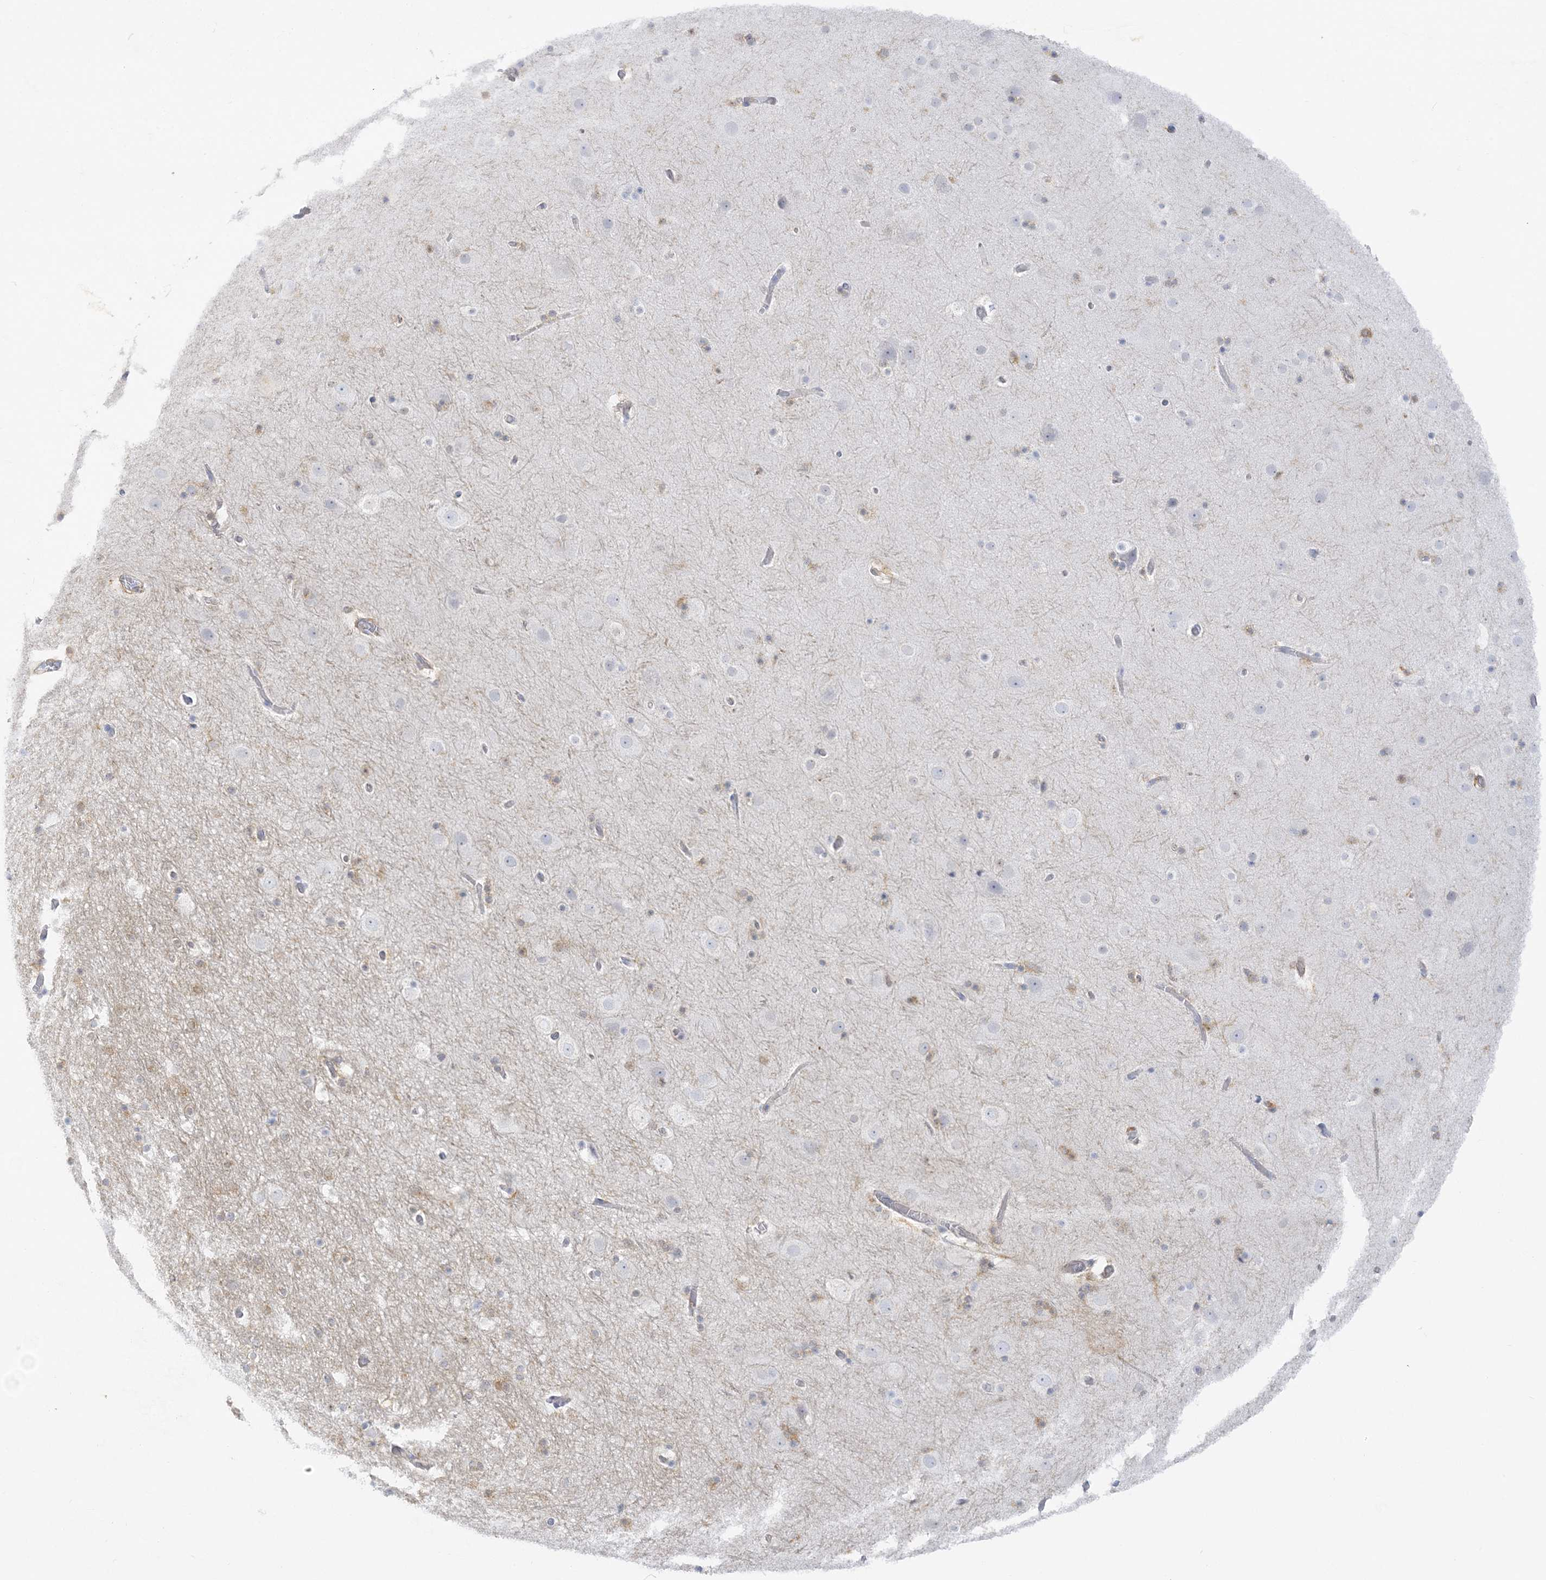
{"staining": {"intensity": "moderate", "quantity": "<25%", "location": "cytoplasmic/membranous"}, "tissue": "cerebral cortex", "cell_type": "Endothelial cells", "image_type": "normal", "snomed": [{"axis": "morphology", "description": "Normal tissue, NOS"}, {"axis": "topography", "description": "Cerebral cortex"}], "caption": "Cerebral cortex stained for a protein (brown) displays moderate cytoplasmic/membranous positive positivity in about <25% of endothelial cells.", "gene": "ICMT", "patient": {"sex": "male", "age": 57}}